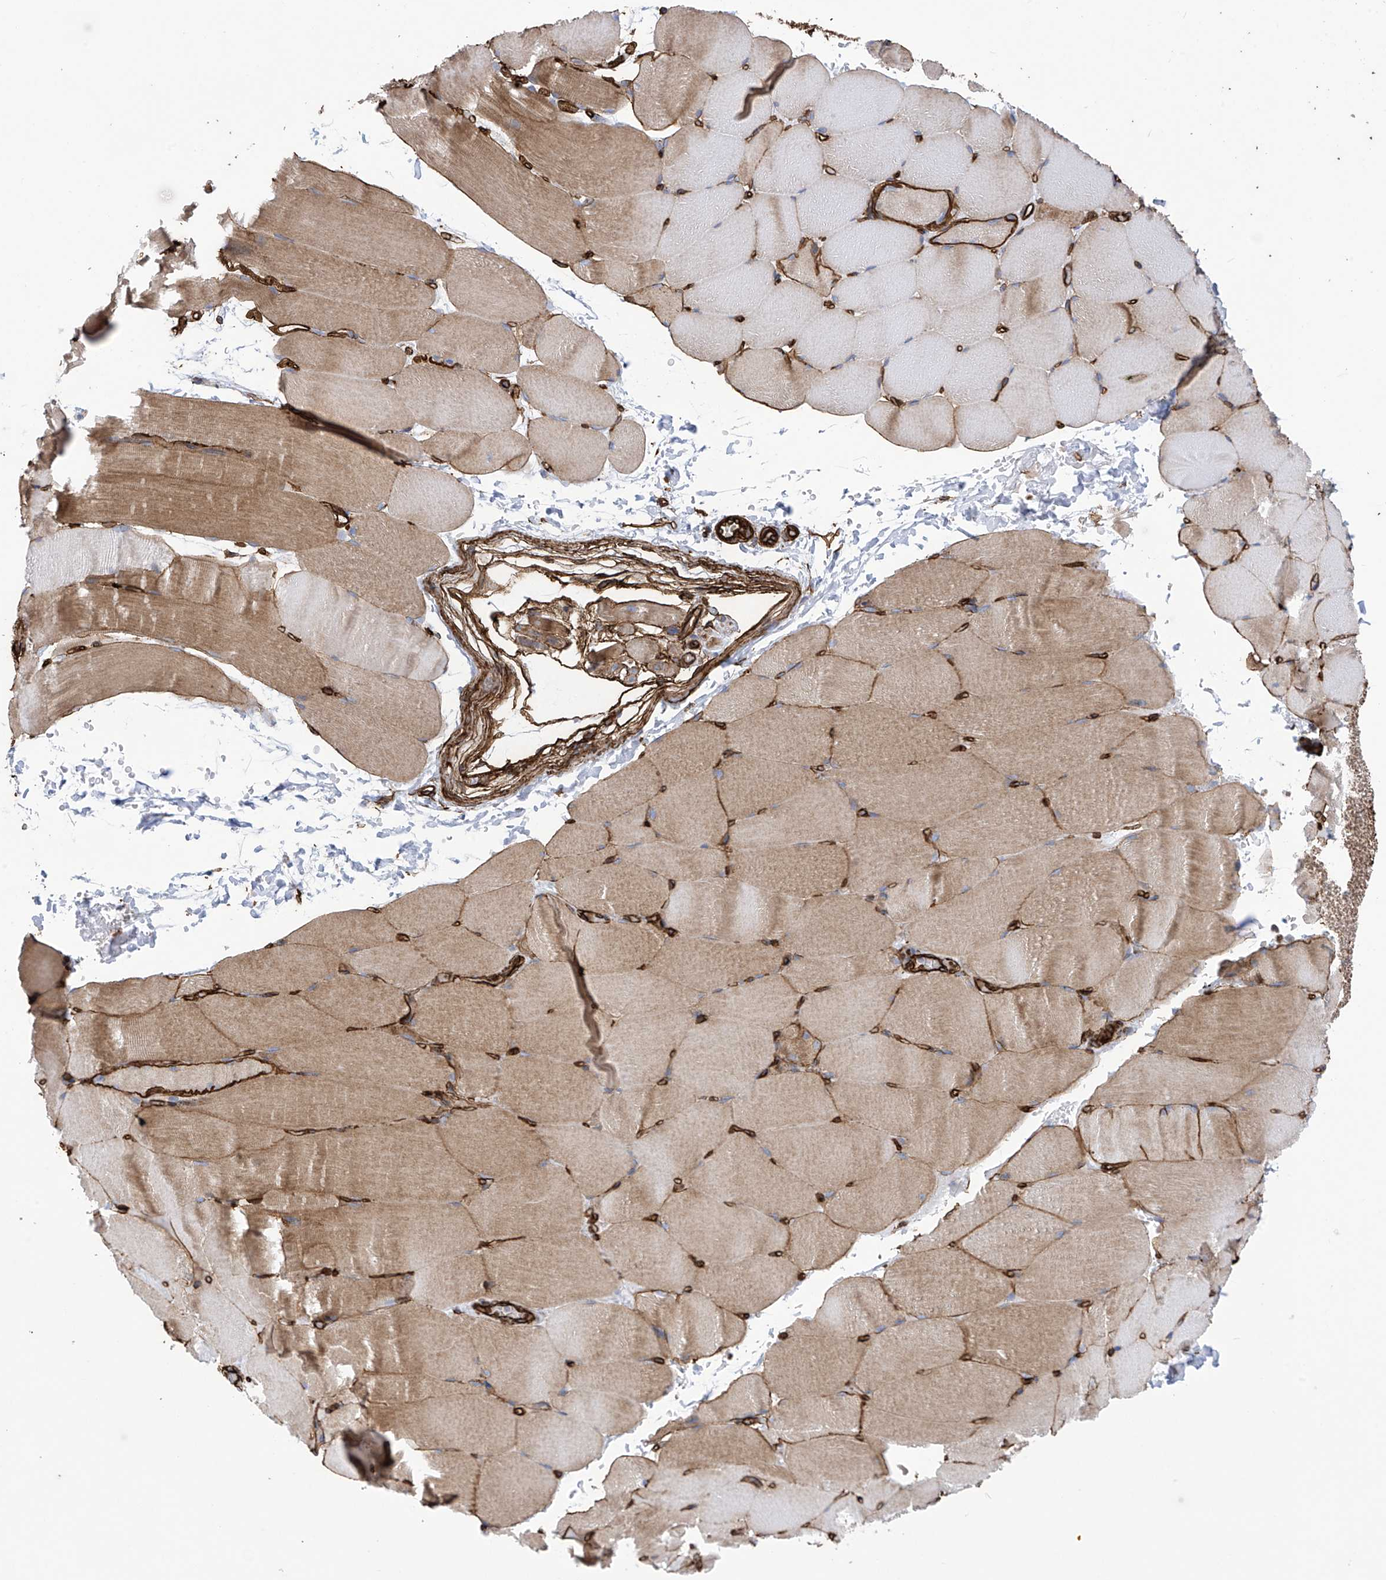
{"staining": {"intensity": "moderate", "quantity": ">75%", "location": "cytoplasmic/membranous"}, "tissue": "skeletal muscle", "cell_type": "Myocytes", "image_type": "normal", "snomed": [{"axis": "morphology", "description": "Normal tissue, NOS"}, {"axis": "topography", "description": "Skeletal muscle"}, {"axis": "topography", "description": "Parathyroid gland"}], "caption": "An immunohistochemistry image of unremarkable tissue is shown. Protein staining in brown shows moderate cytoplasmic/membranous positivity in skeletal muscle within myocytes. Nuclei are stained in blue.", "gene": "UBTD1", "patient": {"sex": "female", "age": 37}}